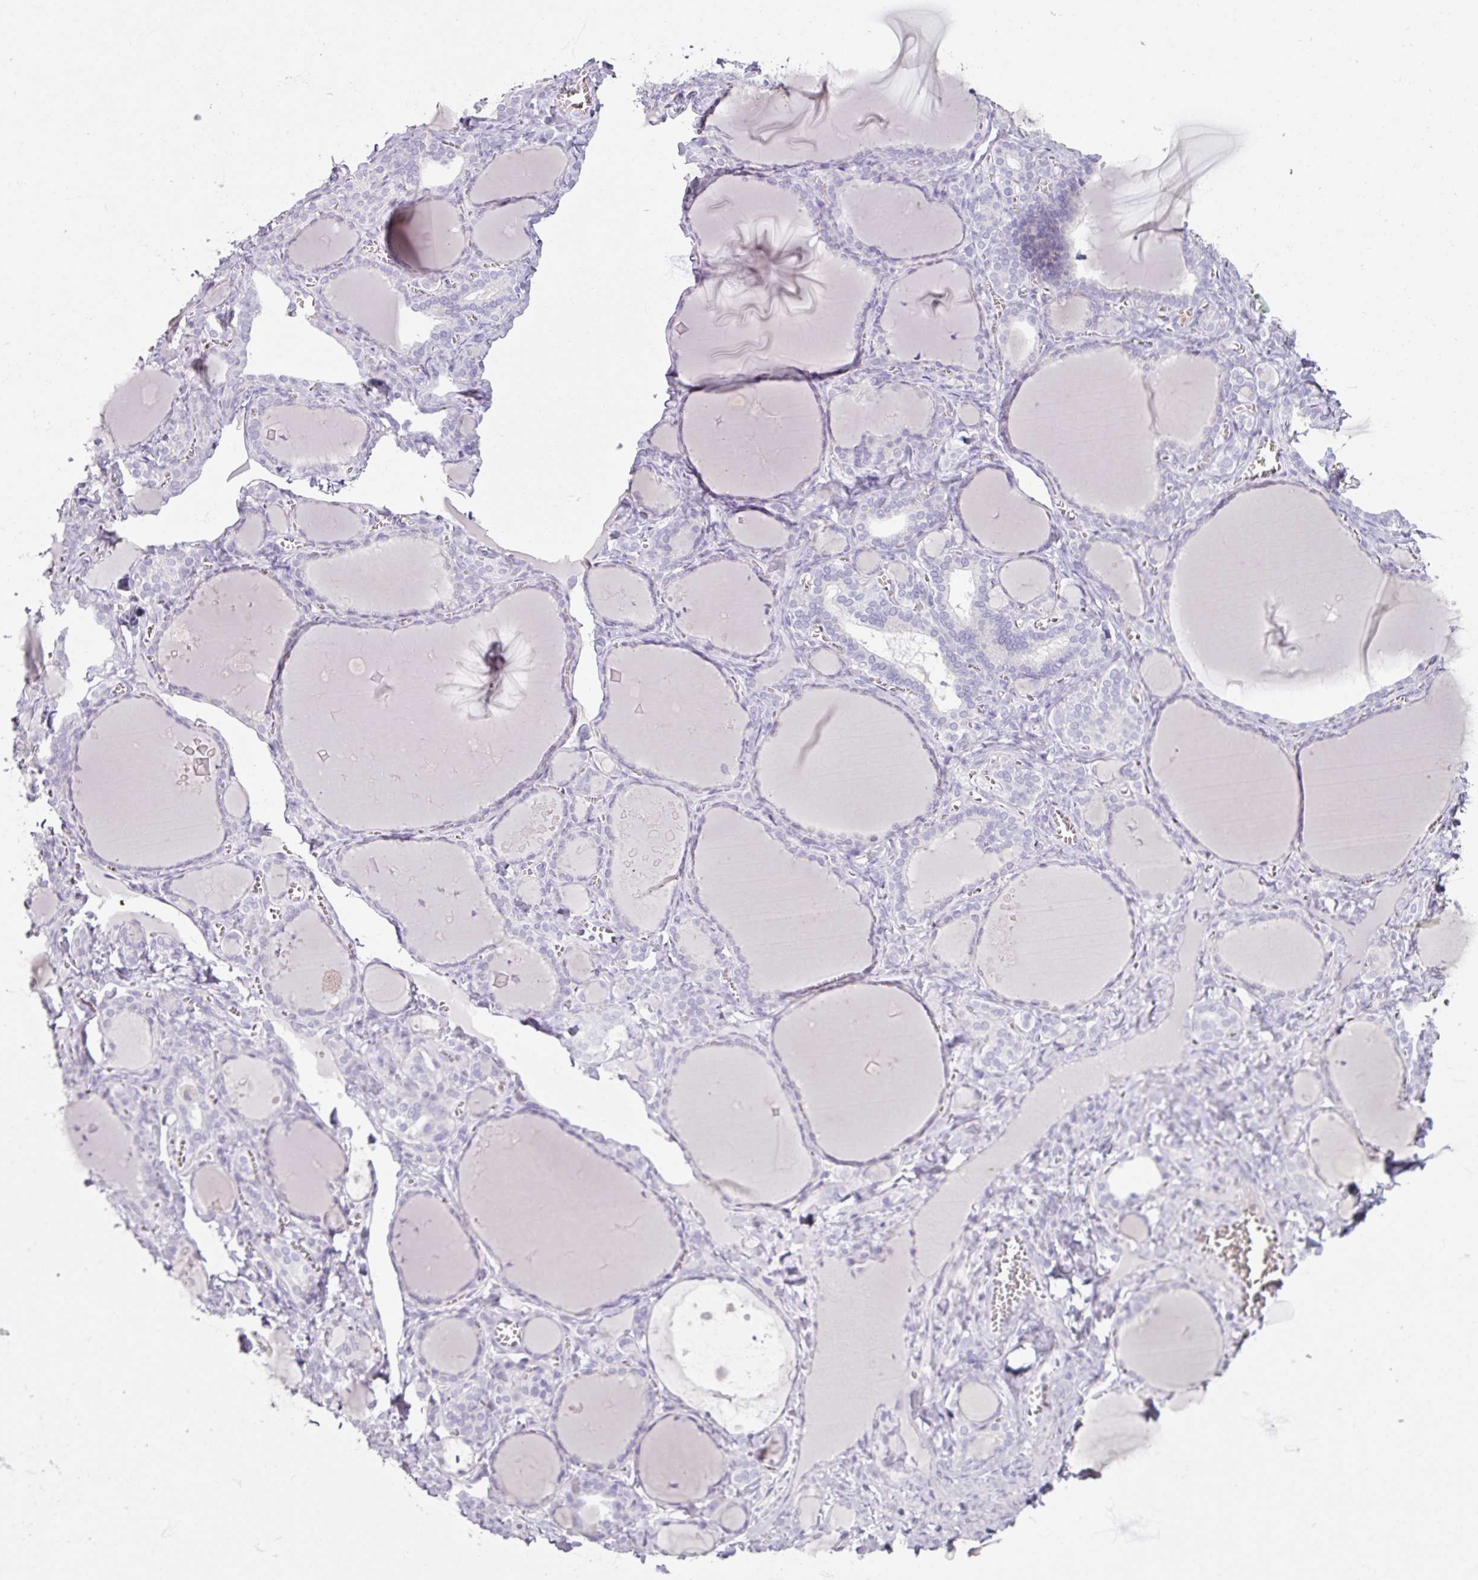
{"staining": {"intensity": "negative", "quantity": "none", "location": "none"}, "tissue": "thyroid gland", "cell_type": "Glandular cells", "image_type": "normal", "snomed": [{"axis": "morphology", "description": "Normal tissue, NOS"}, {"axis": "topography", "description": "Thyroid gland"}], "caption": "Immunohistochemistry (IHC) of normal human thyroid gland shows no staining in glandular cells. (Stains: DAB immunohistochemistry with hematoxylin counter stain, Microscopy: brightfield microscopy at high magnification).", "gene": "ARG1", "patient": {"sex": "female", "age": 42}}